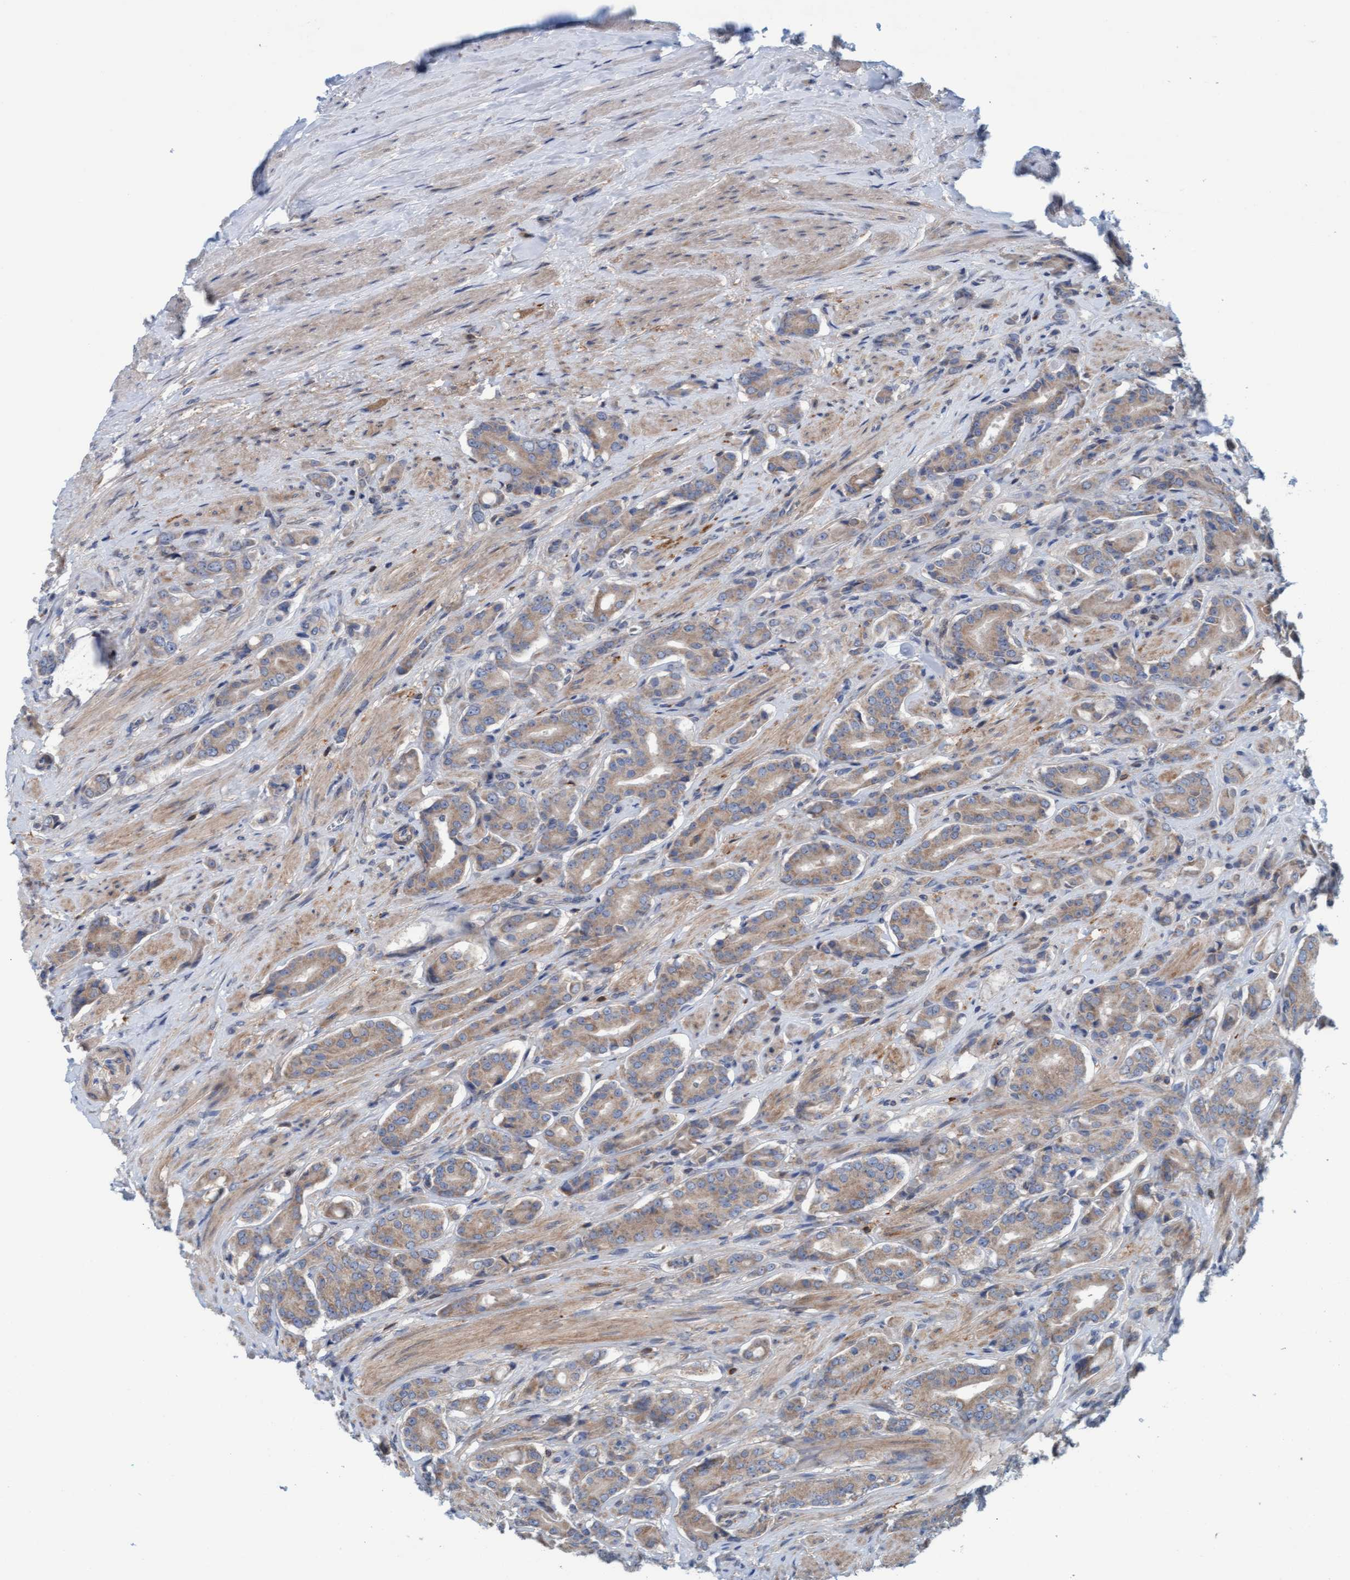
{"staining": {"intensity": "weak", "quantity": "25%-75%", "location": "cytoplasmic/membranous"}, "tissue": "prostate cancer", "cell_type": "Tumor cells", "image_type": "cancer", "snomed": [{"axis": "morphology", "description": "Adenocarcinoma, High grade"}, {"axis": "topography", "description": "Prostate"}], "caption": "High-grade adenocarcinoma (prostate) stained with DAB immunohistochemistry reveals low levels of weak cytoplasmic/membranous staining in approximately 25%-75% of tumor cells.", "gene": "KLHL25", "patient": {"sex": "male", "age": 71}}